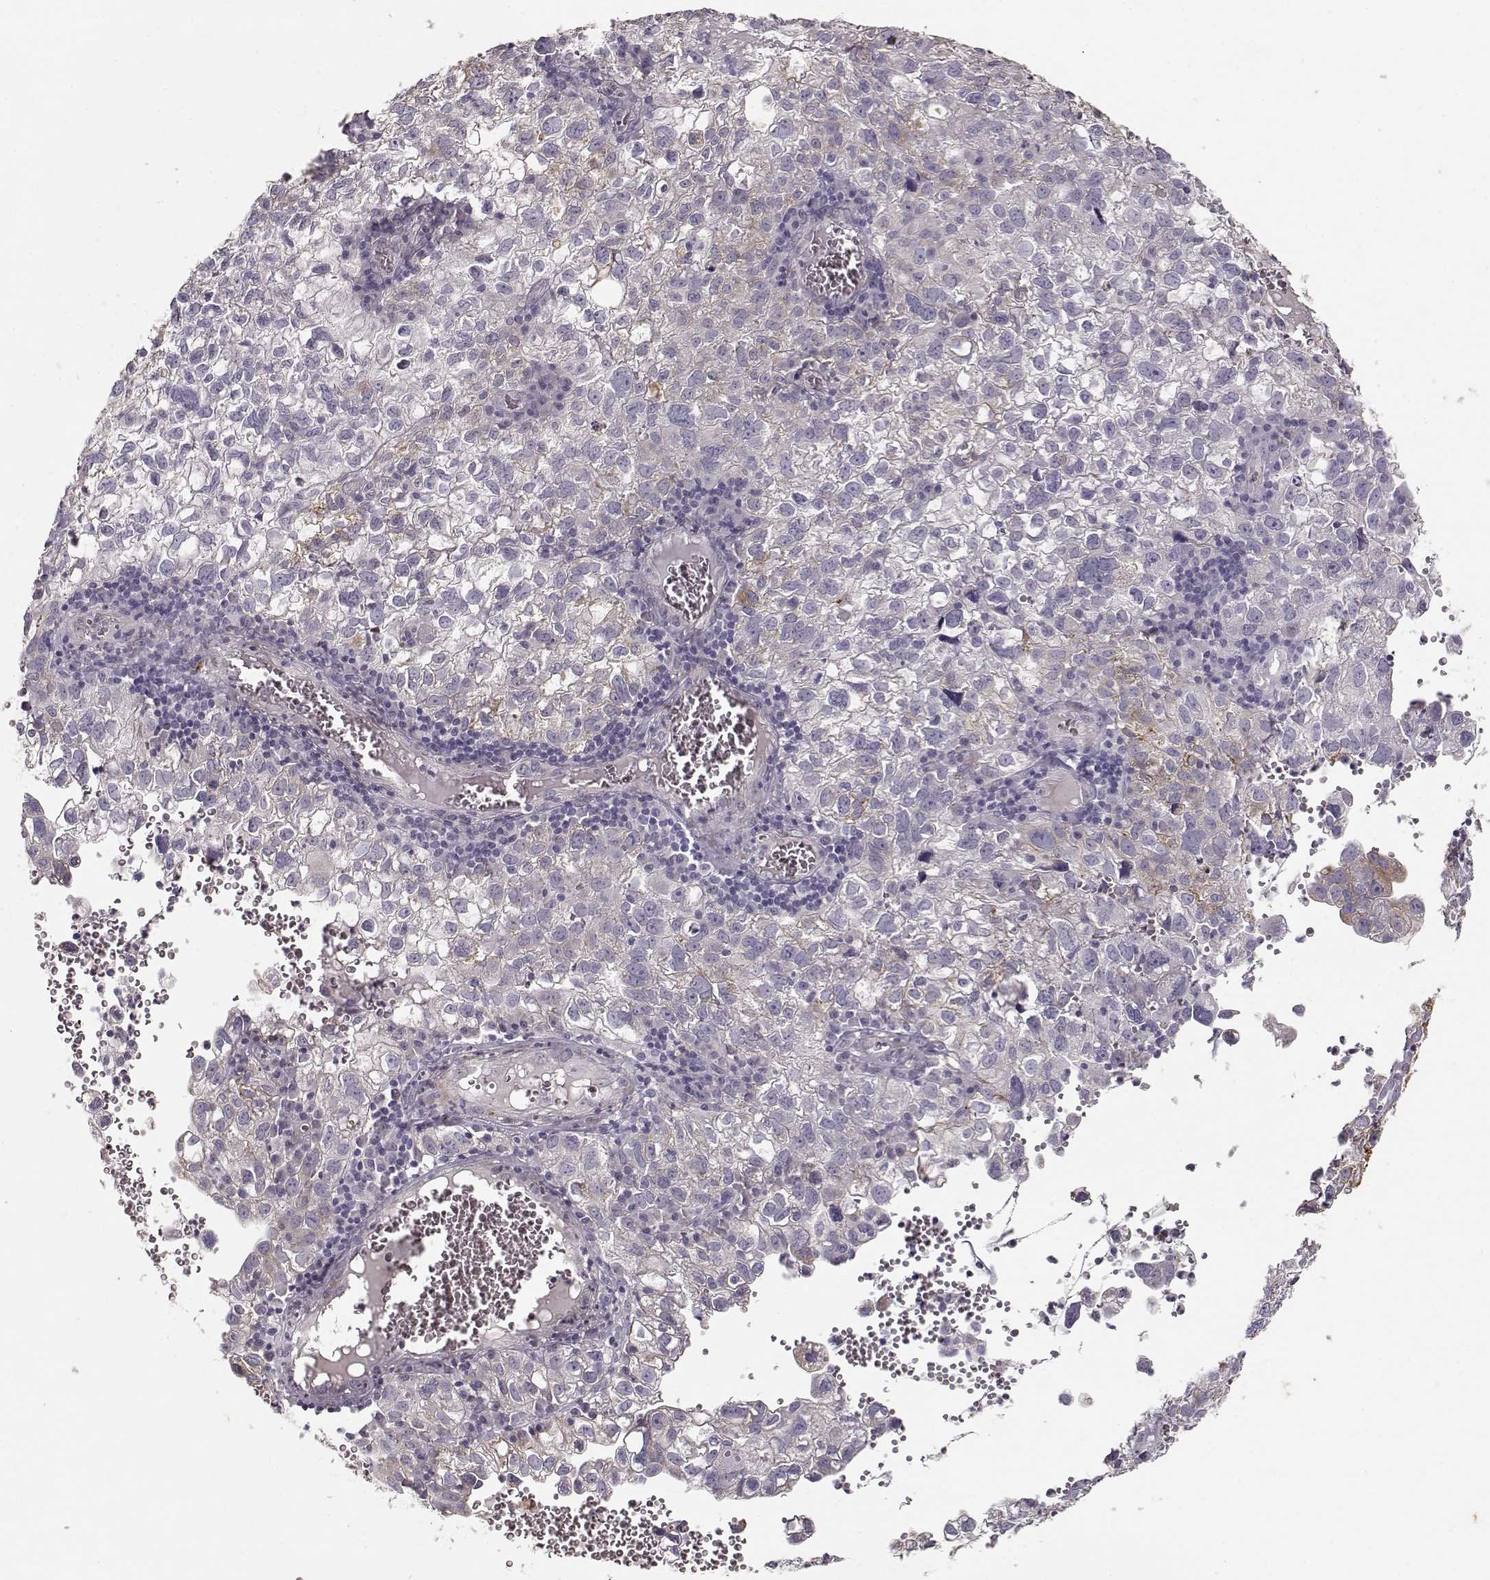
{"staining": {"intensity": "negative", "quantity": "none", "location": "none"}, "tissue": "cervical cancer", "cell_type": "Tumor cells", "image_type": "cancer", "snomed": [{"axis": "morphology", "description": "Squamous cell carcinoma, NOS"}, {"axis": "topography", "description": "Cervix"}], "caption": "A photomicrograph of human cervical cancer (squamous cell carcinoma) is negative for staining in tumor cells.", "gene": "LAMA5", "patient": {"sex": "female", "age": 55}}